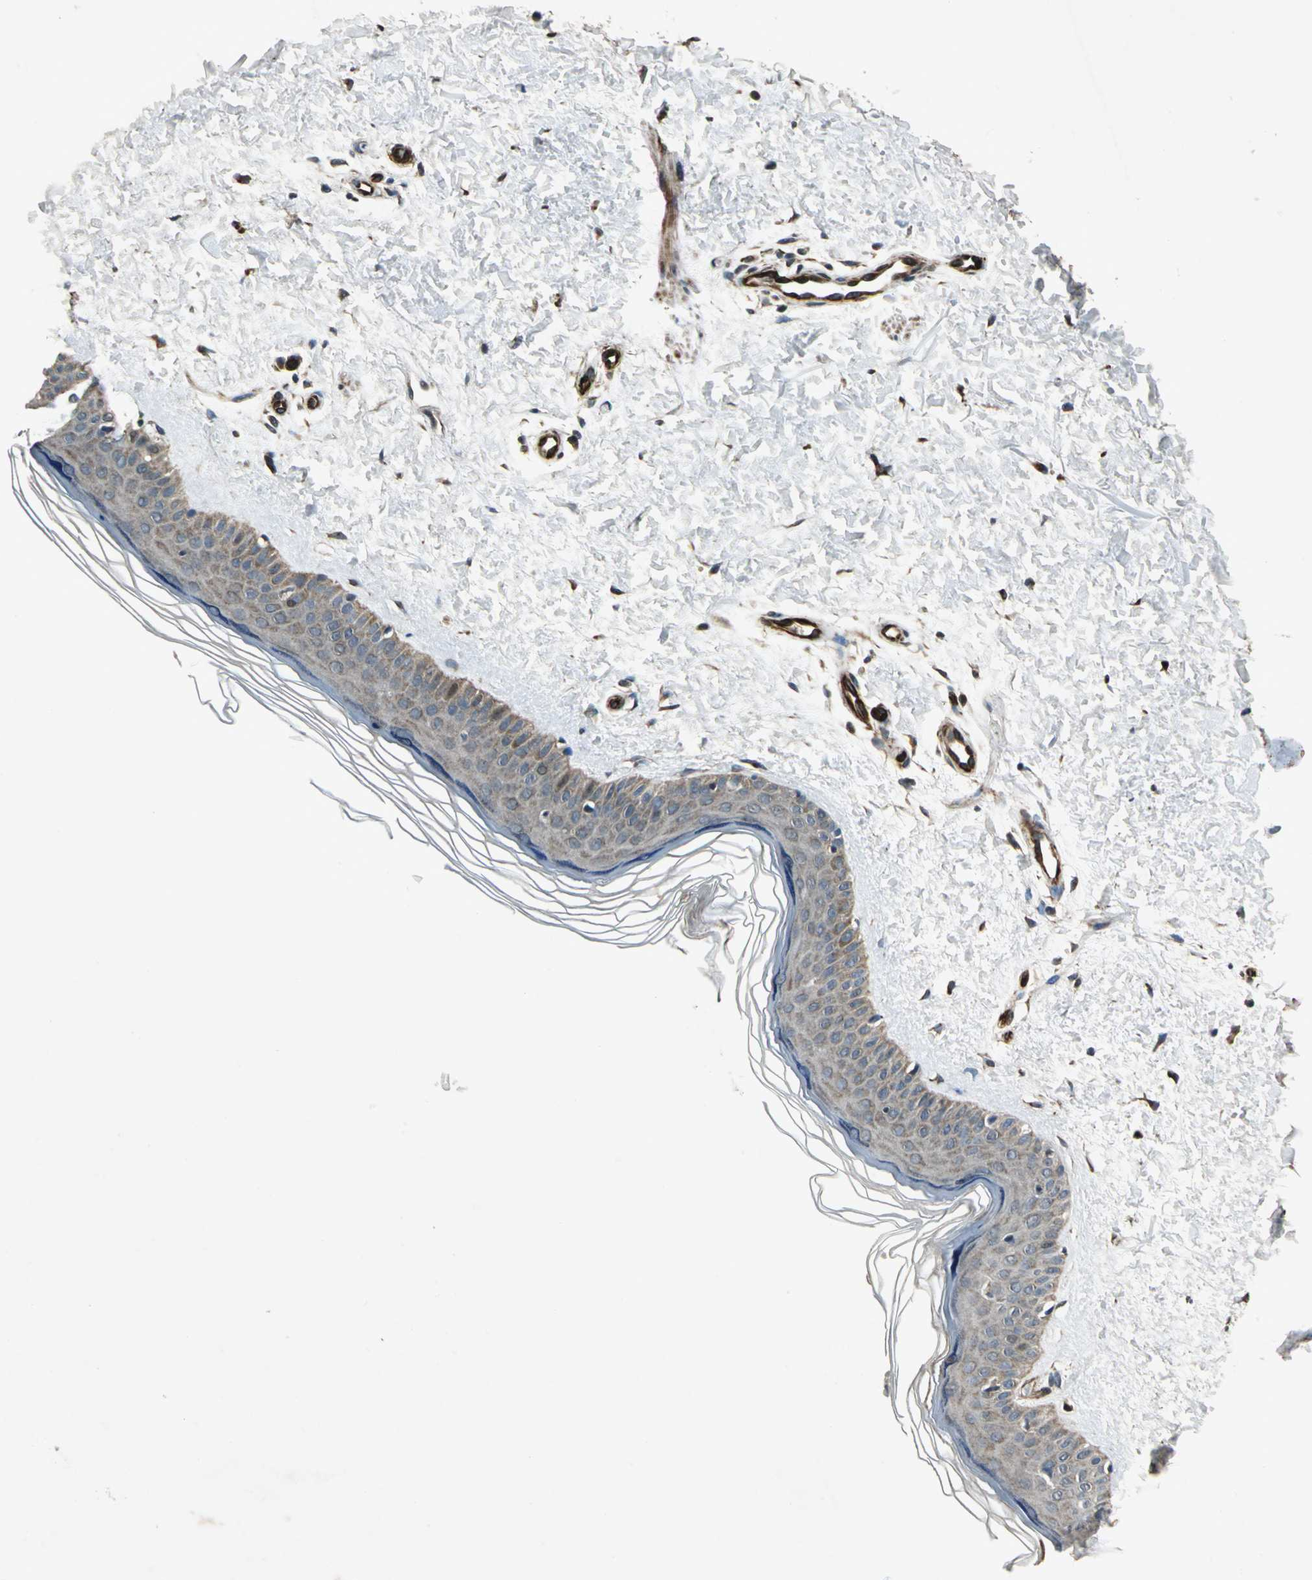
{"staining": {"intensity": "moderate", "quantity": ">75%", "location": "cytoplasmic/membranous"}, "tissue": "skin", "cell_type": "Fibroblasts", "image_type": "normal", "snomed": [{"axis": "morphology", "description": "Normal tissue, NOS"}, {"axis": "topography", "description": "Skin"}], "caption": "Immunohistochemical staining of benign skin demonstrates >75% levels of moderate cytoplasmic/membranous protein expression in approximately >75% of fibroblasts. (brown staining indicates protein expression, while blue staining denotes nuclei).", "gene": "EXD2", "patient": {"sex": "female", "age": 19}}